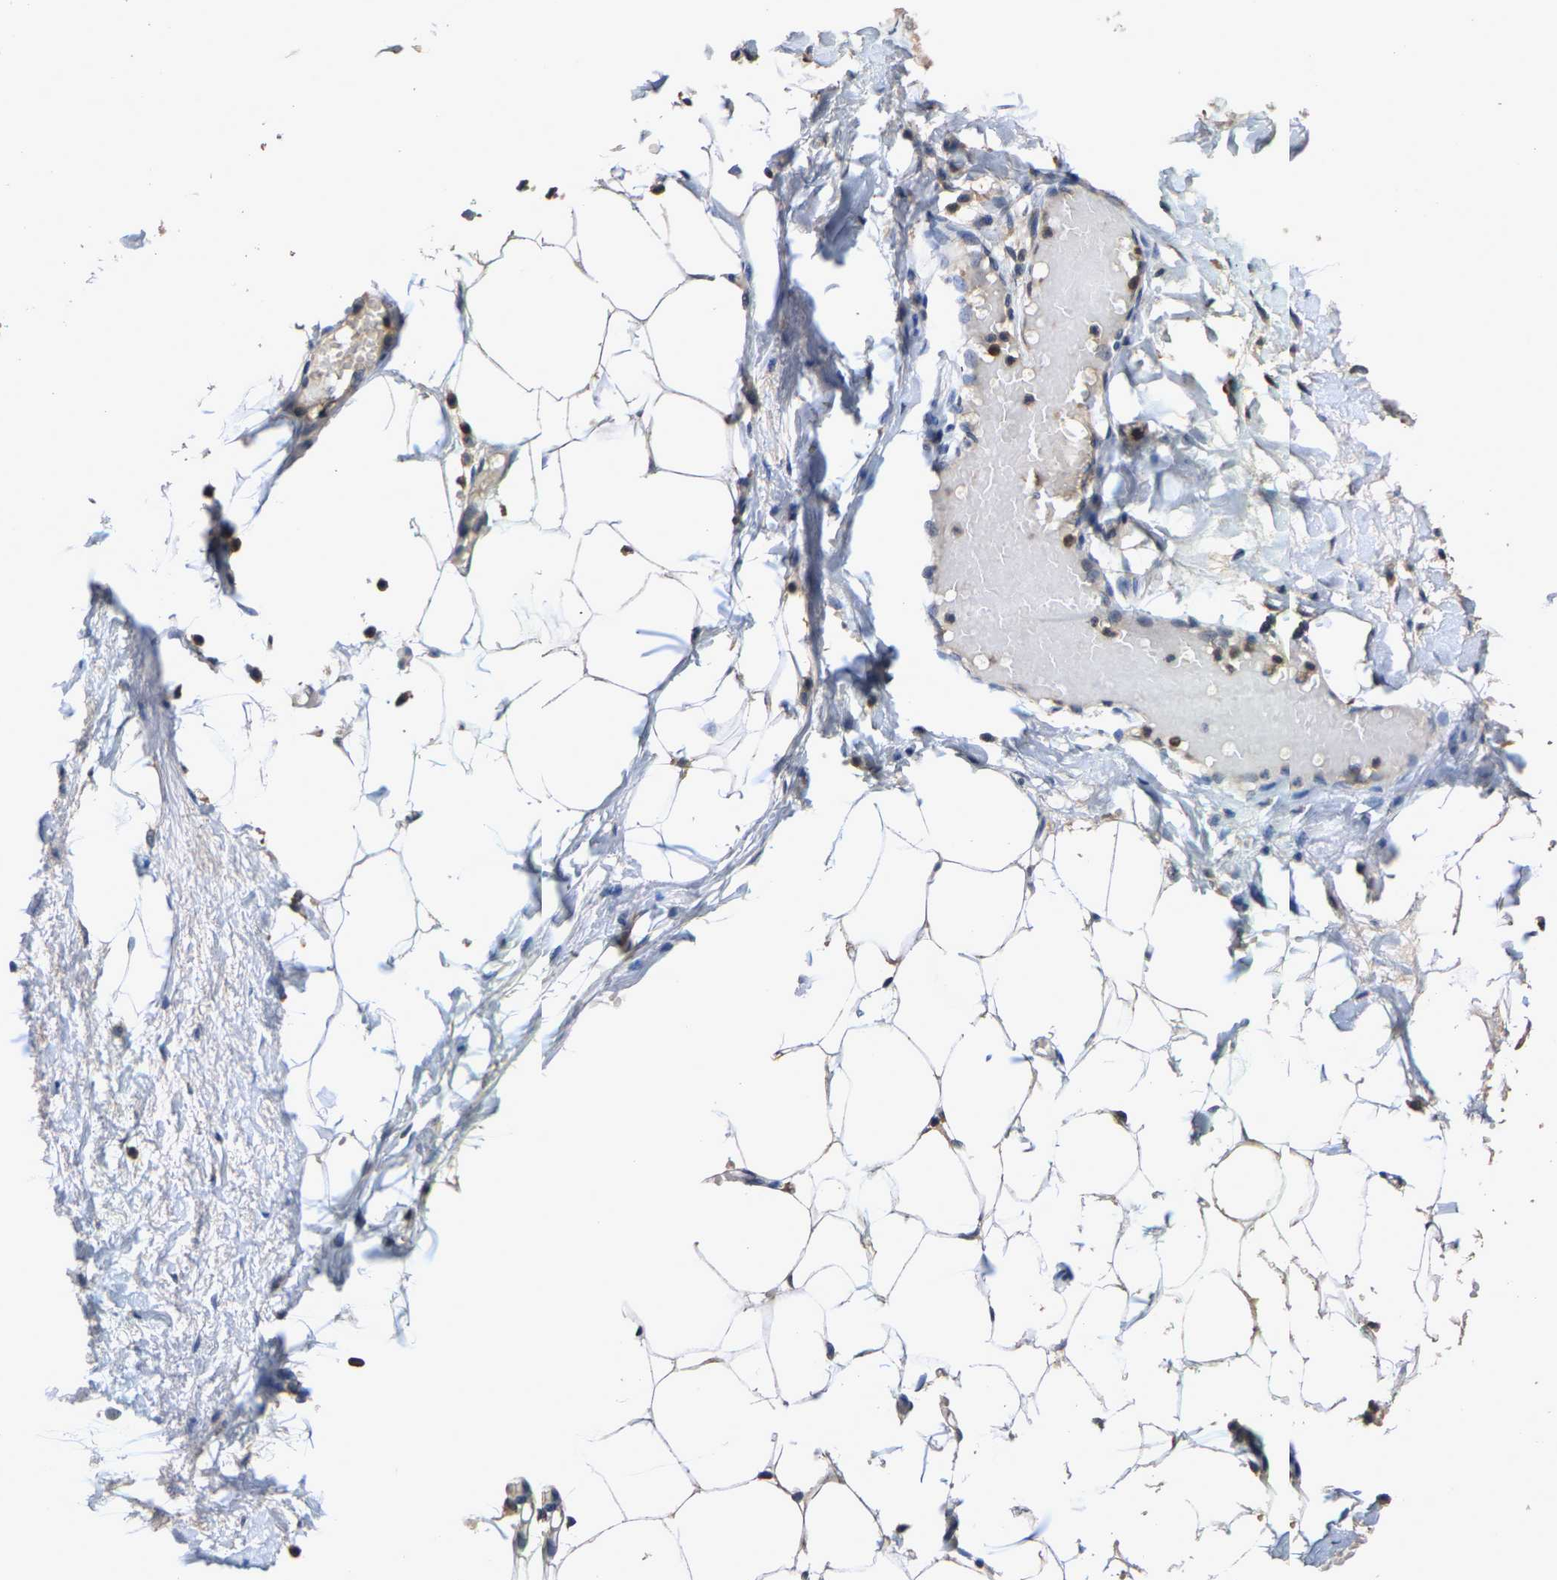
{"staining": {"intensity": "weak", "quantity": ">75%", "location": "cytoplasmic/membranous"}, "tissue": "adipose tissue", "cell_type": "Adipocytes", "image_type": "normal", "snomed": [{"axis": "morphology", "description": "Normal tissue, NOS"}, {"axis": "topography", "description": "Soft tissue"}], "caption": "Weak cytoplasmic/membranous positivity for a protein is present in about >75% of adipocytes of normal adipose tissue using IHC.", "gene": "TDRKH", "patient": {"sex": "male", "age": 72}}